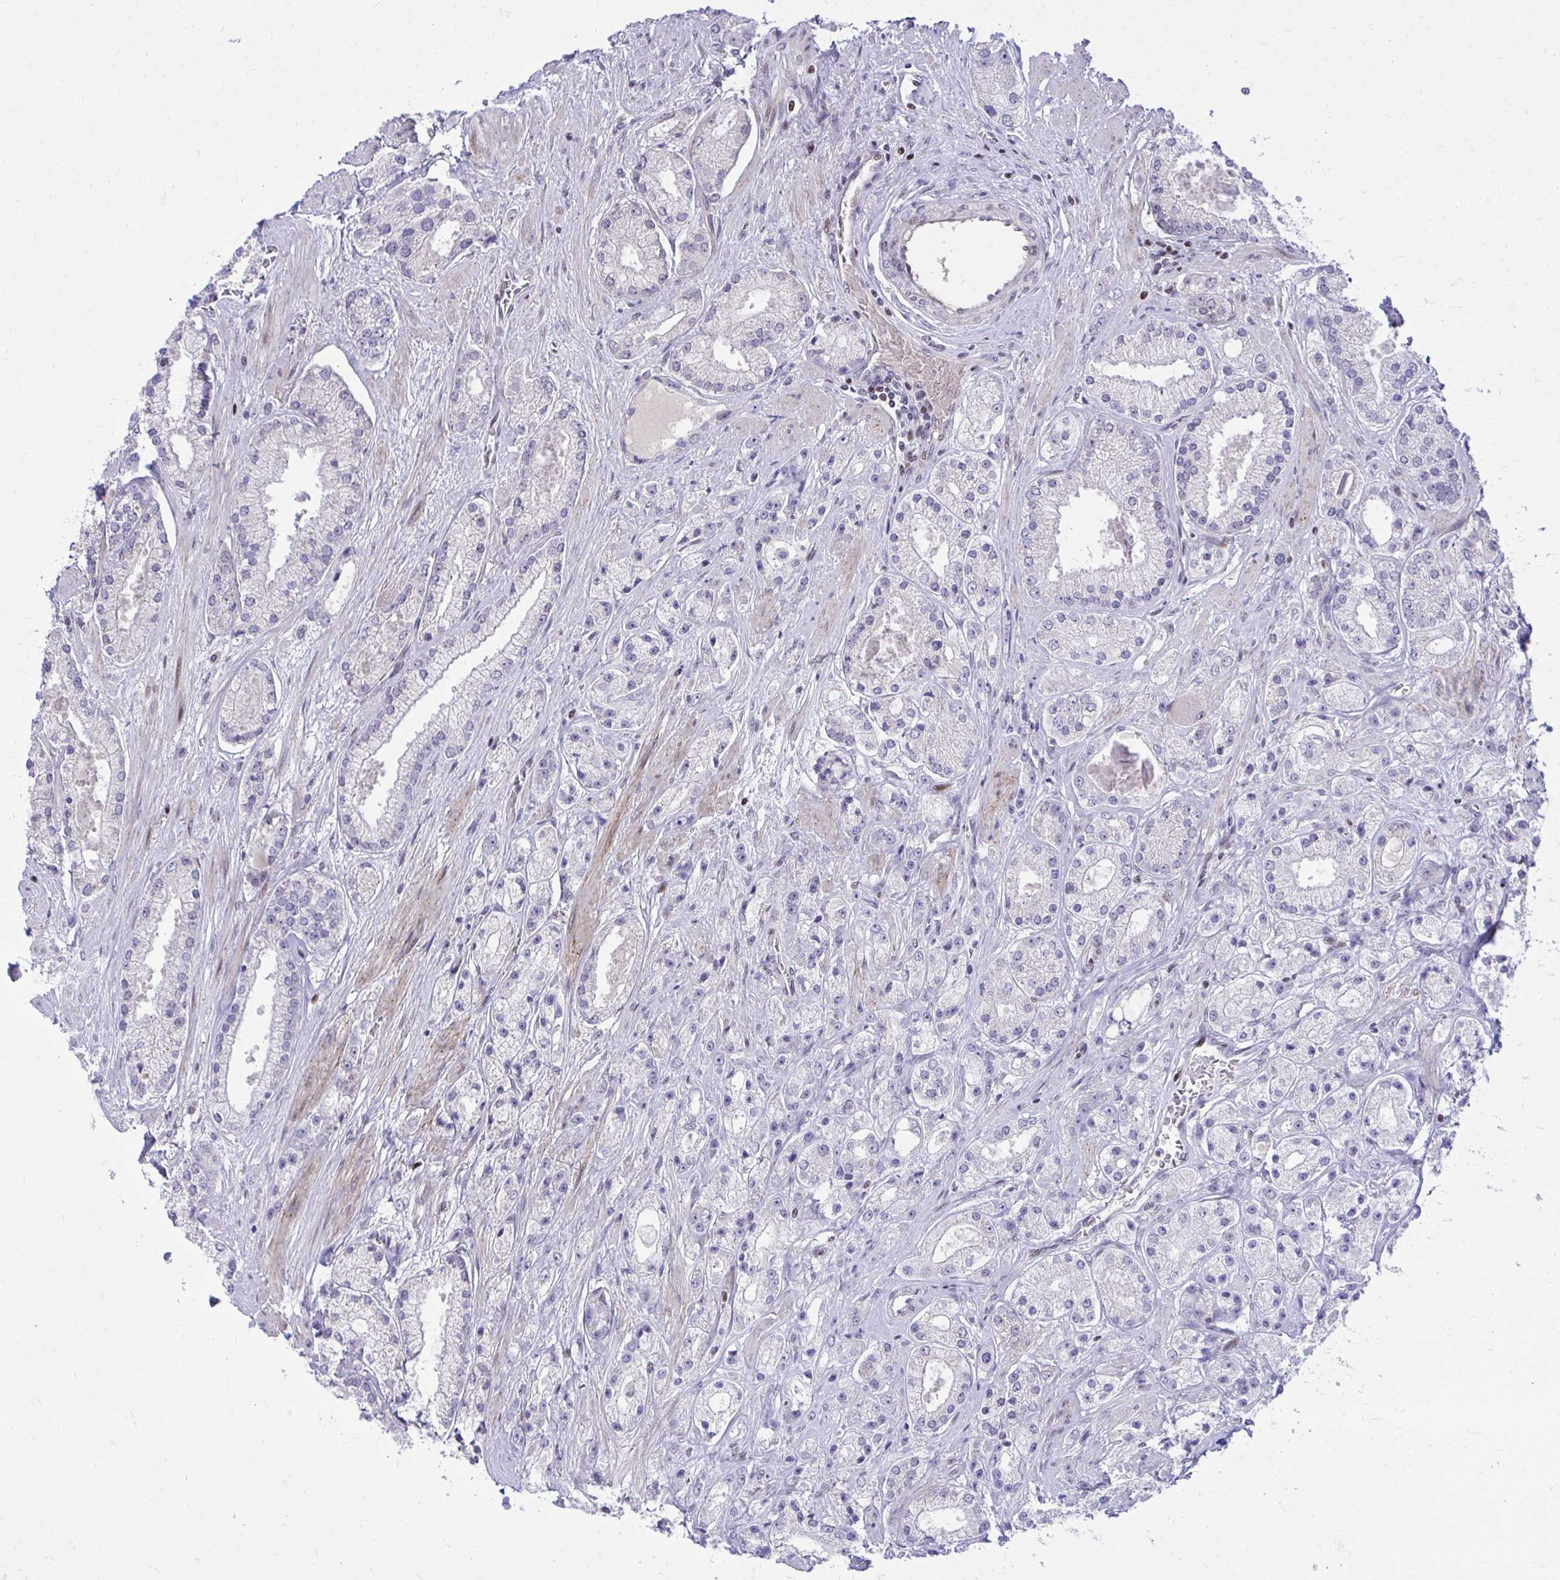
{"staining": {"intensity": "negative", "quantity": "none", "location": "none"}, "tissue": "prostate cancer", "cell_type": "Tumor cells", "image_type": "cancer", "snomed": [{"axis": "morphology", "description": "Adenocarcinoma, High grade"}, {"axis": "topography", "description": "Prostate"}], "caption": "Immunohistochemical staining of prostate cancer demonstrates no significant expression in tumor cells.", "gene": "C14orf39", "patient": {"sex": "male", "age": 67}}